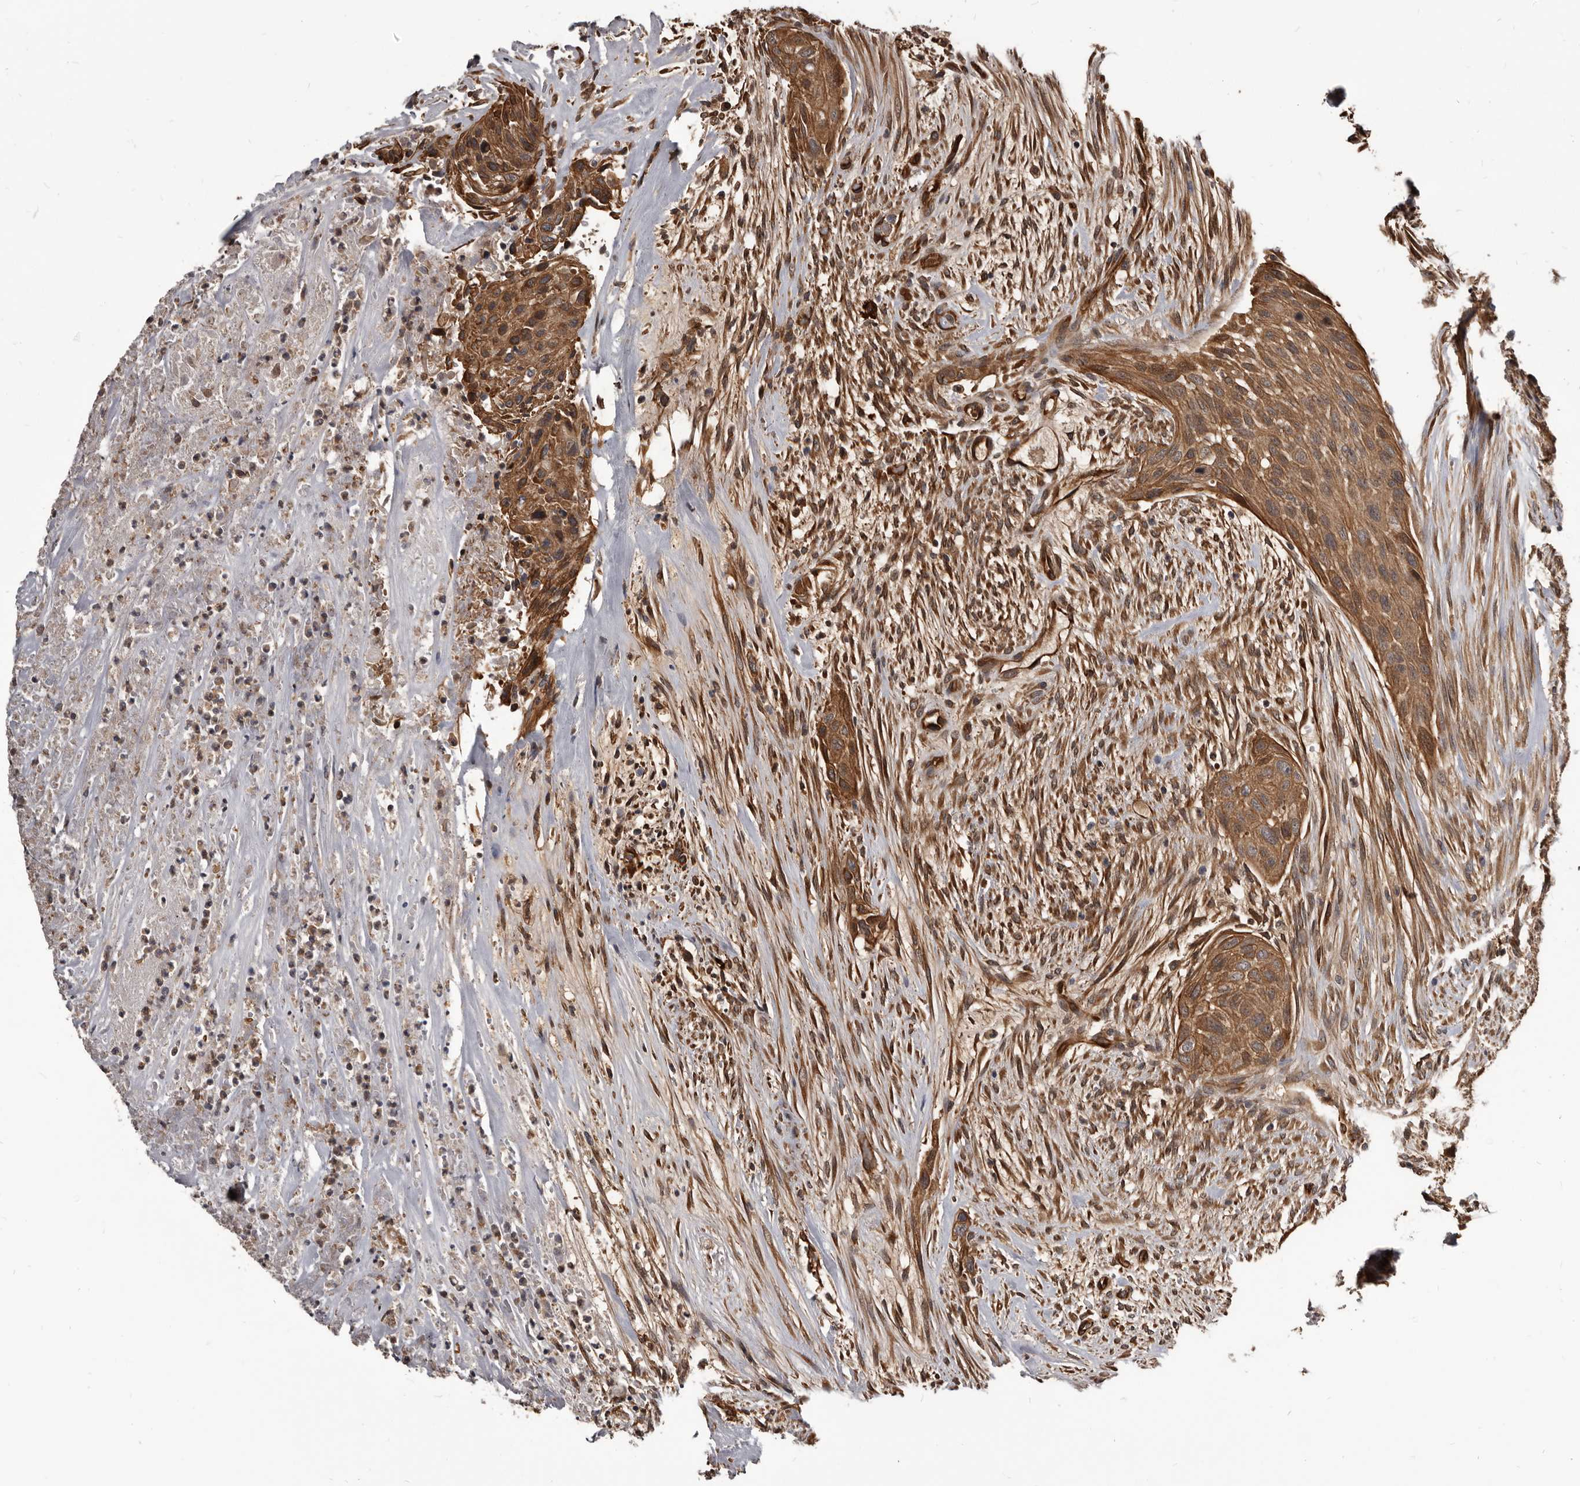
{"staining": {"intensity": "moderate", "quantity": ">75%", "location": "cytoplasmic/membranous"}, "tissue": "urothelial cancer", "cell_type": "Tumor cells", "image_type": "cancer", "snomed": [{"axis": "morphology", "description": "Urothelial carcinoma, High grade"}, {"axis": "topography", "description": "Urinary bladder"}], "caption": "This micrograph shows immunohistochemistry staining of human urothelial carcinoma (high-grade), with medium moderate cytoplasmic/membranous expression in about >75% of tumor cells.", "gene": "ADAMTS20", "patient": {"sex": "male", "age": 35}}